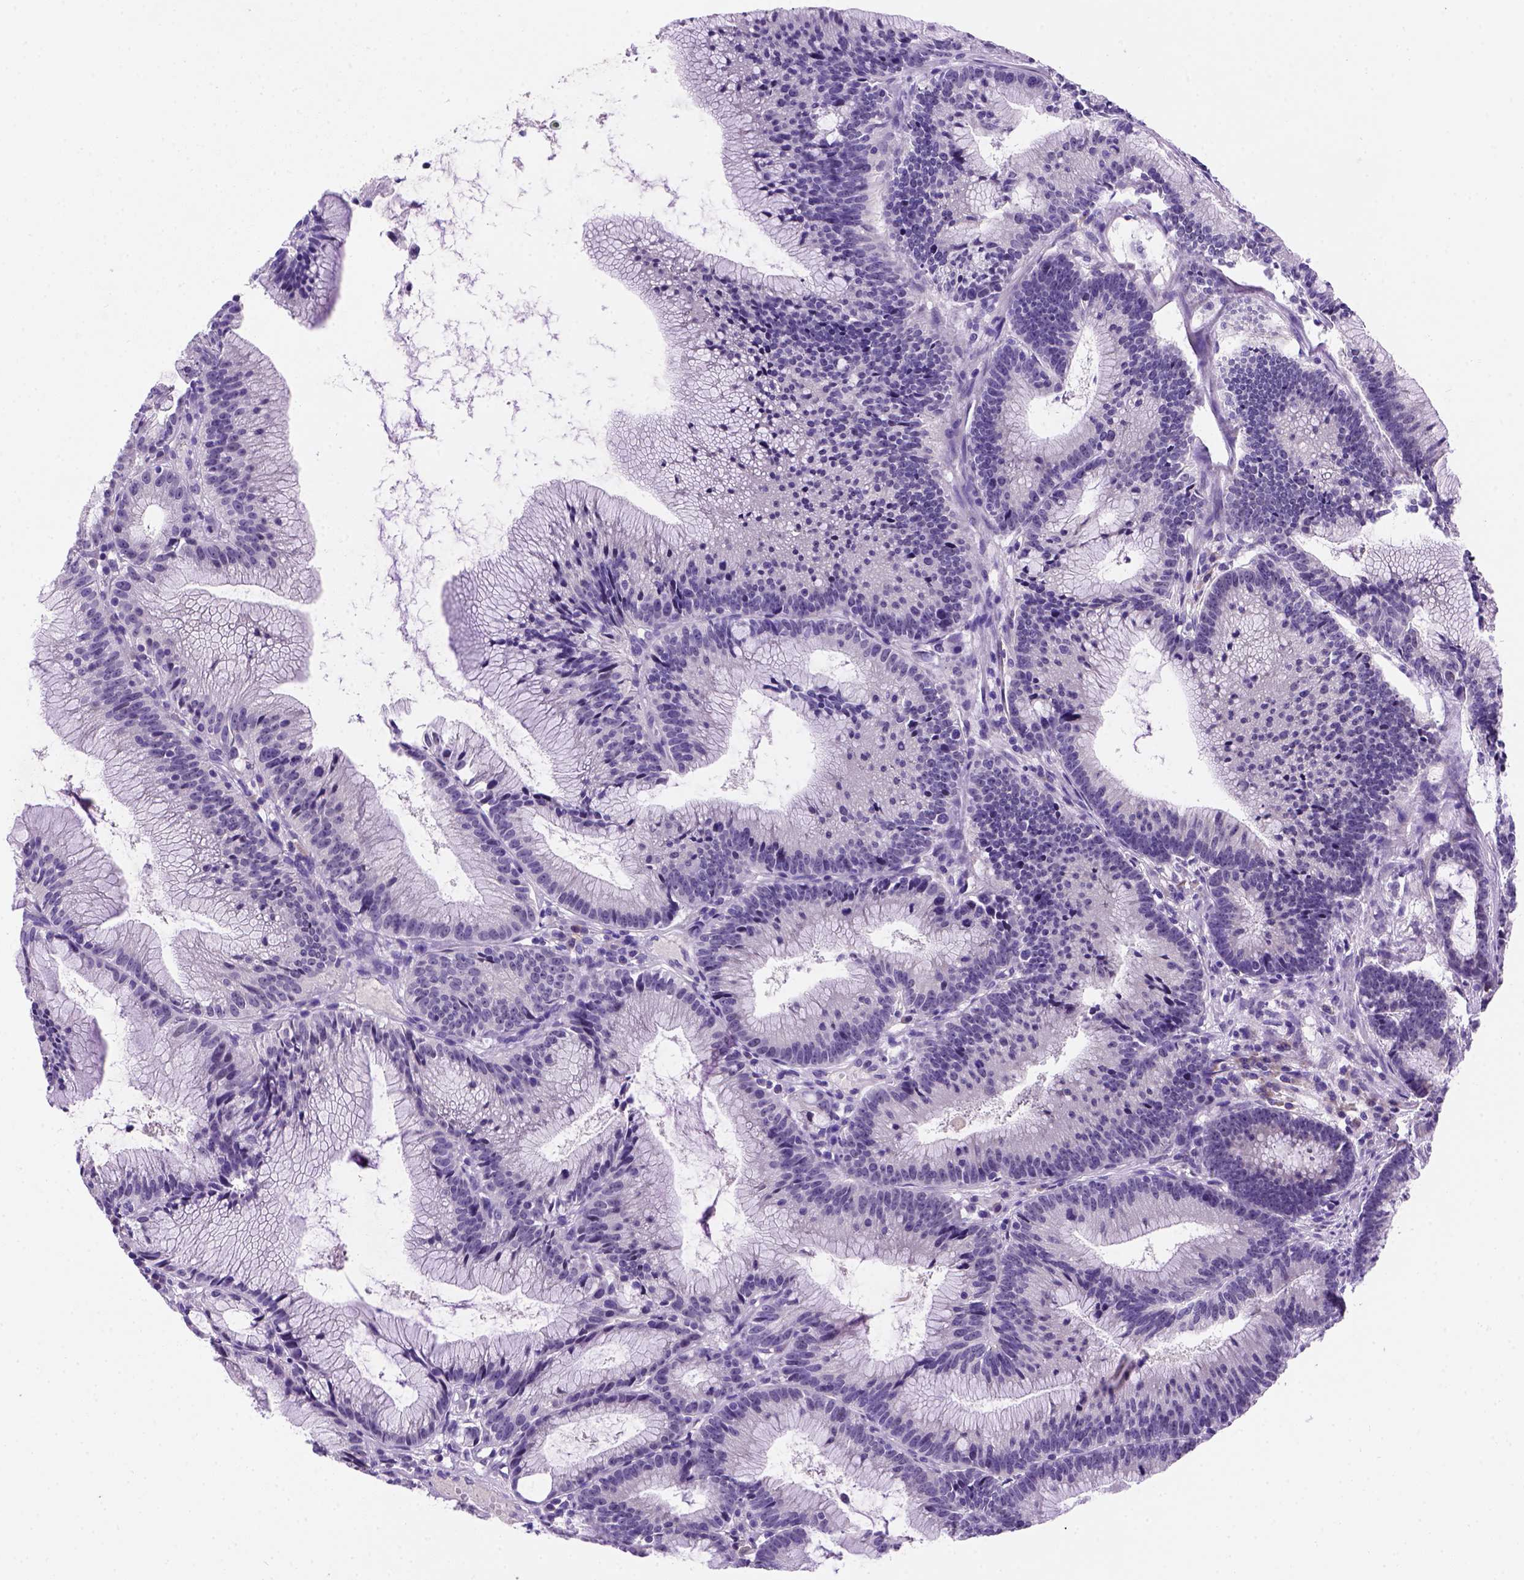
{"staining": {"intensity": "negative", "quantity": "none", "location": "none"}, "tissue": "colorectal cancer", "cell_type": "Tumor cells", "image_type": "cancer", "snomed": [{"axis": "morphology", "description": "Adenocarcinoma, NOS"}, {"axis": "topography", "description": "Colon"}], "caption": "There is no significant staining in tumor cells of adenocarcinoma (colorectal).", "gene": "FAM81B", "patient": {"sex": "female", "age": 78}}